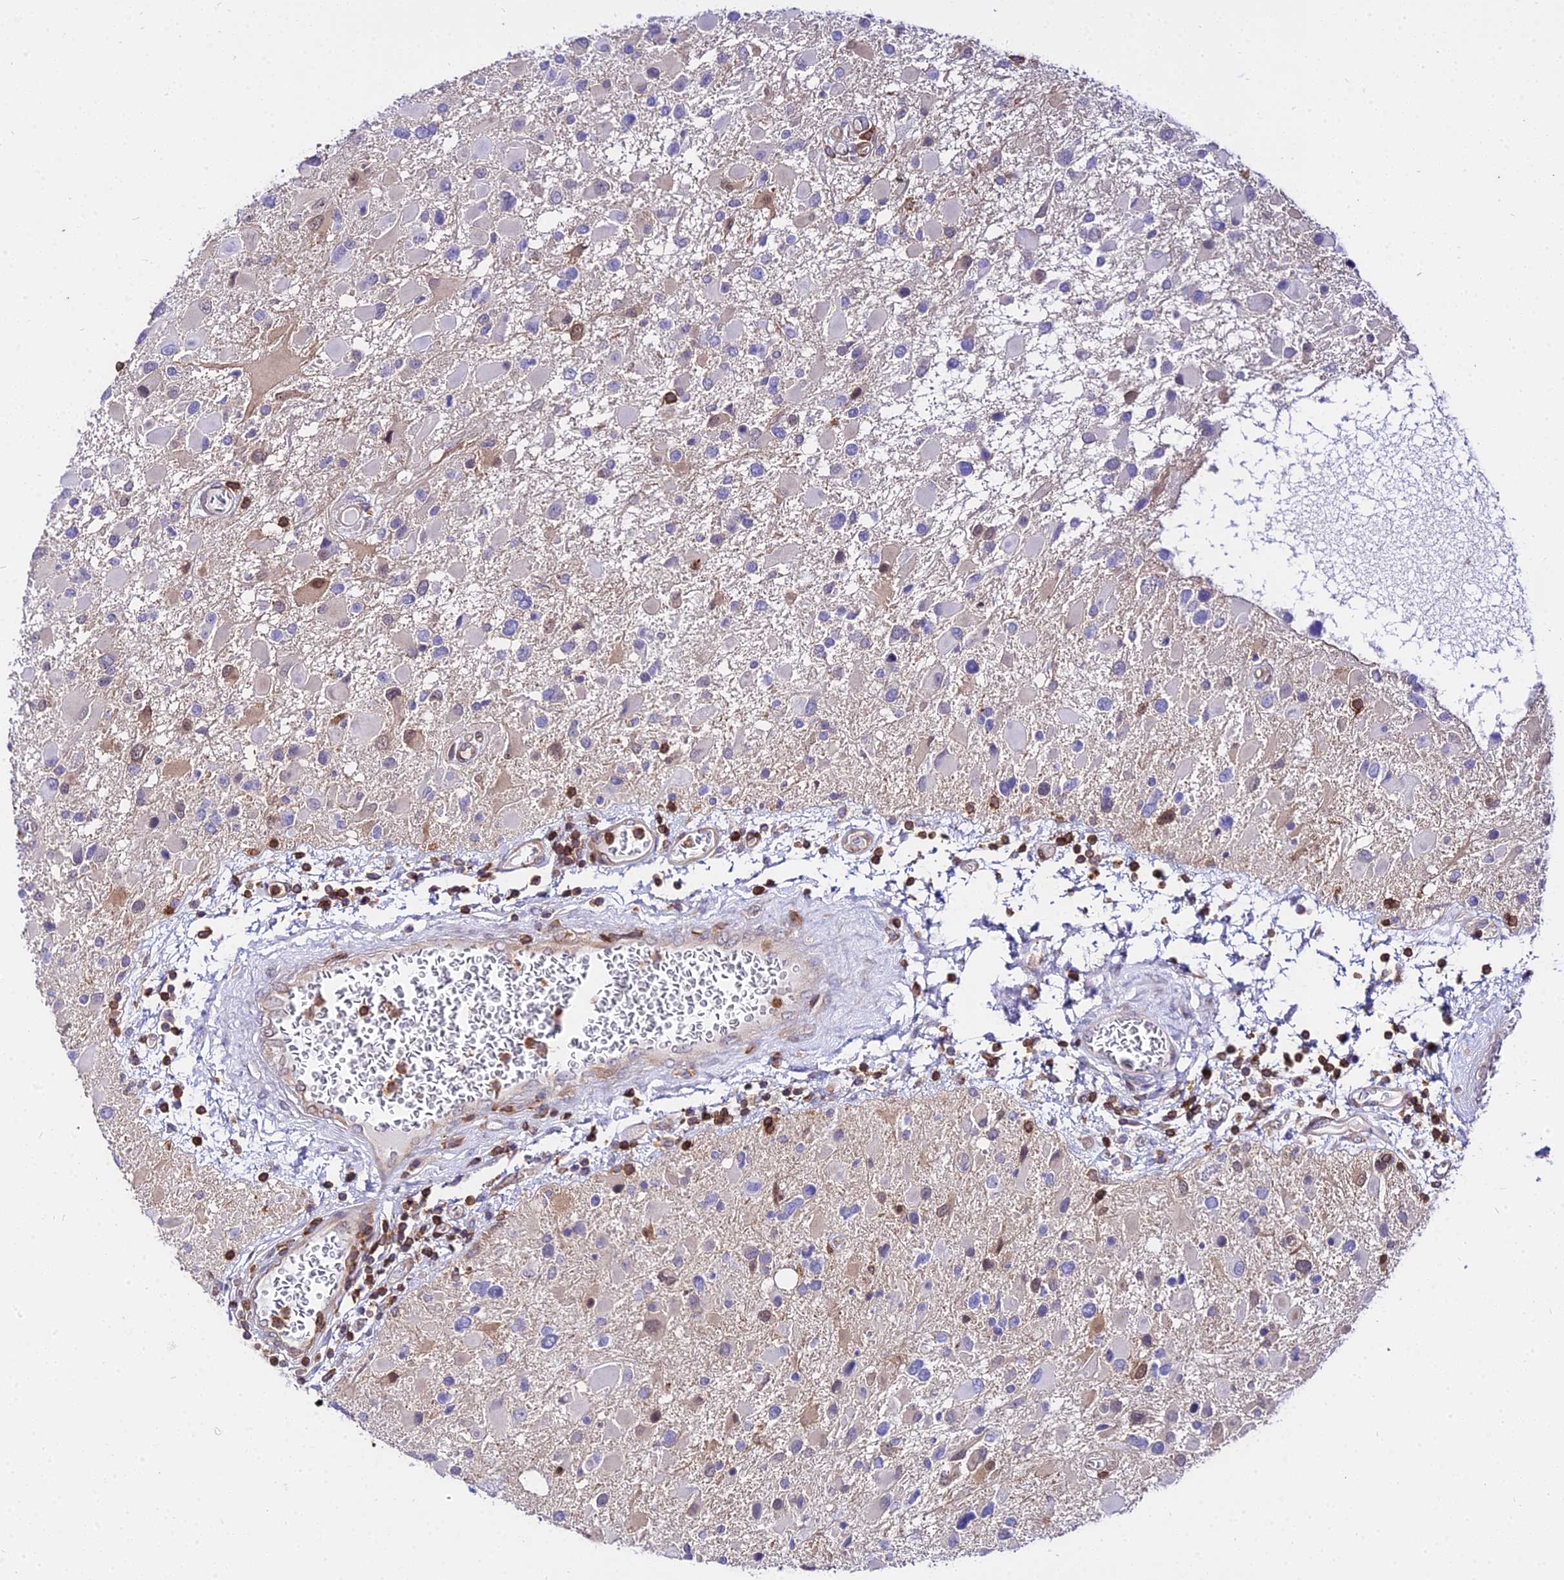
{"staining": {"intensity": "moderate", "quantity": "<25%", "location": "cytoplasmic/membranous,nuclear"}, "tissue": "glioma", "cell_type": "Tumor cells", "image_type": "cancer", "snomed": [{"axis": "morphology", "description": "Glioma, malignant, High grade"}, {"axis": "topography", "description": "Brain"}], "caption": "High-grade glioma (malignant) tissue displays moderate cytoplasmic/membranous and nuclear staining in approximately <25% of tumor cells", "gene": "CSRP1", "patient": {"sex": "male", "age": 53}}